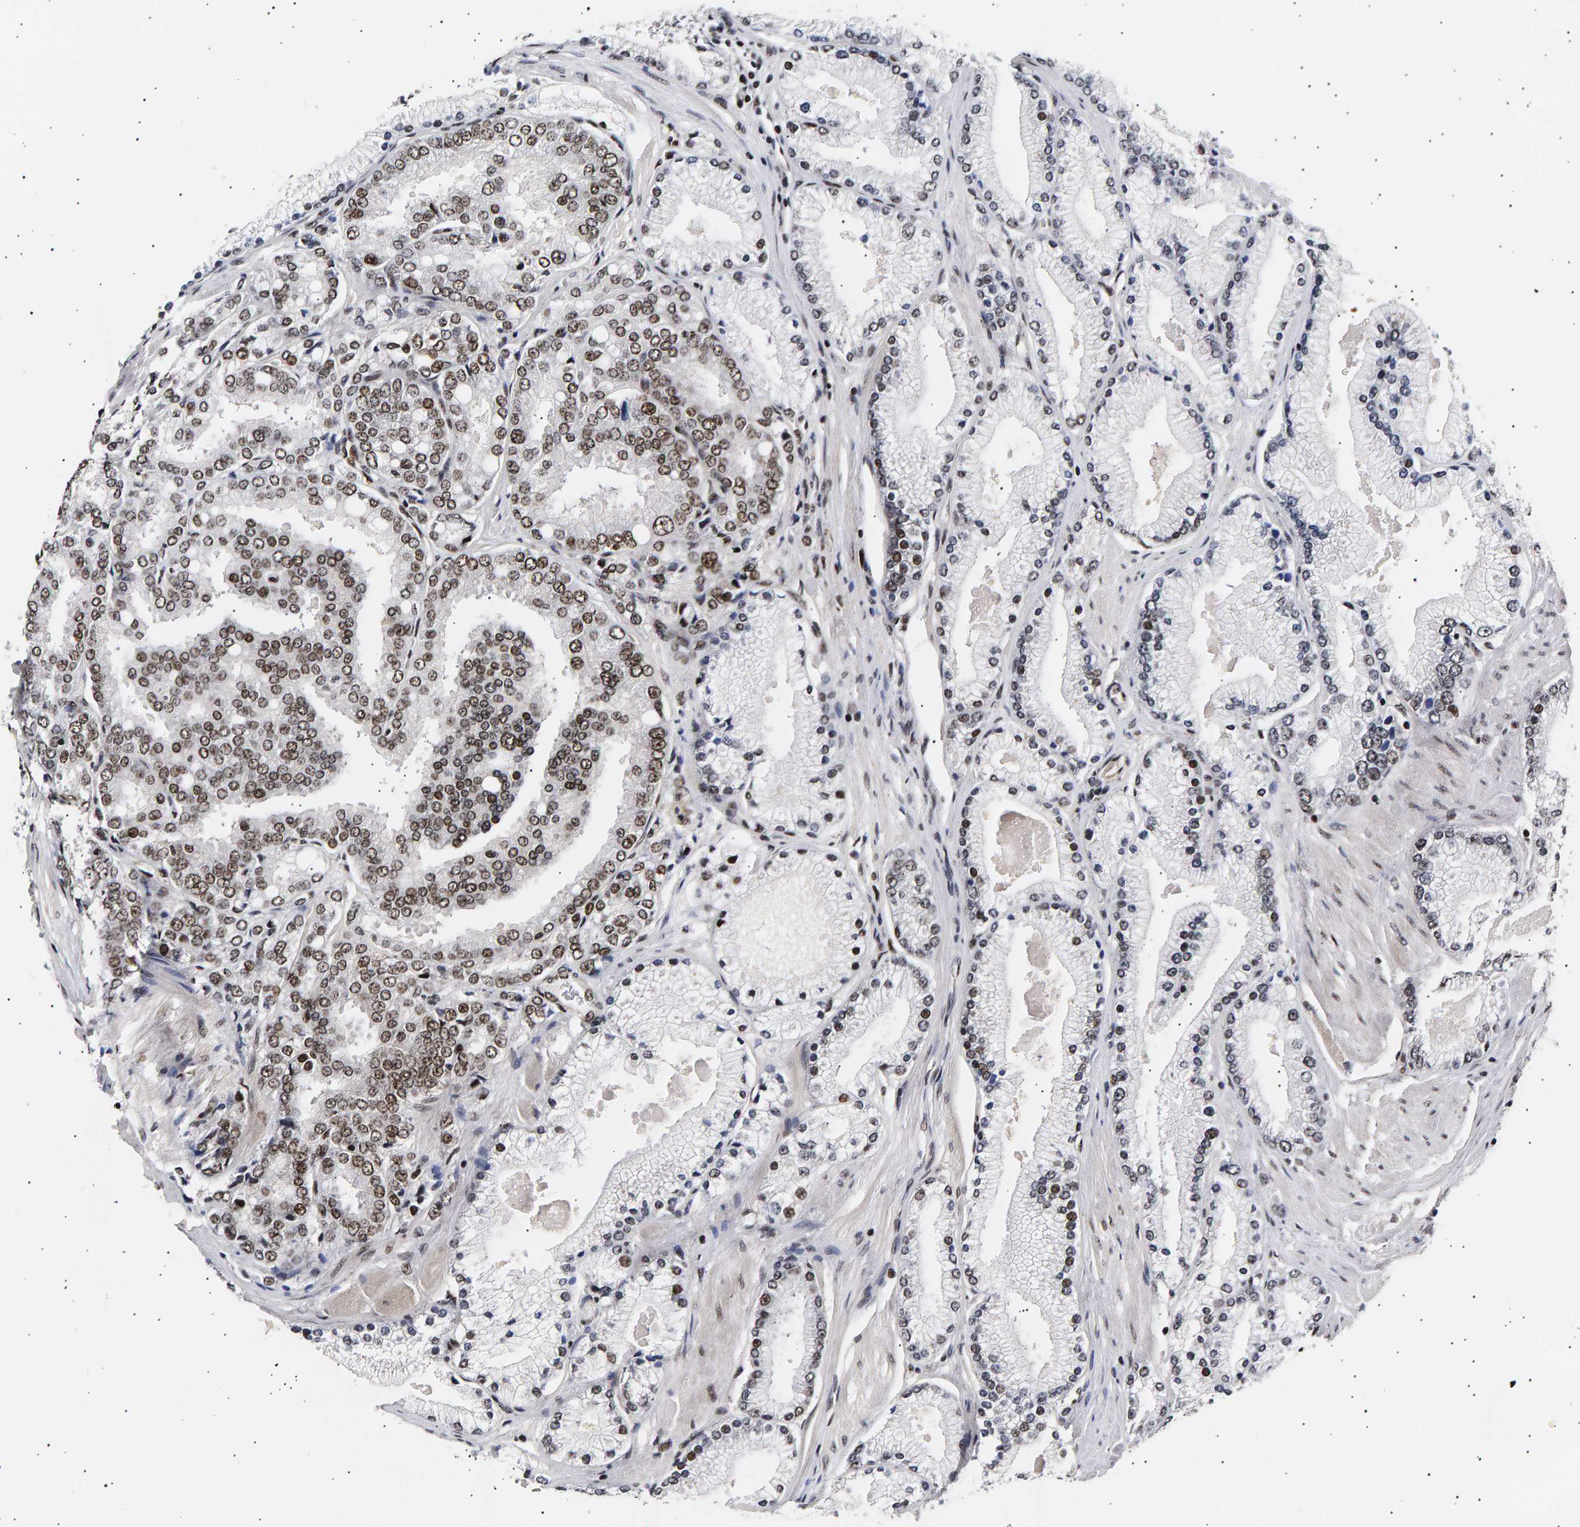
{"staining": {"intensity": "moderate", "quantity": "<25%", "location": "nuclear"}, "tissue": "prostate cancer", "cell_type": "Tumor cells", "image_type": "cancer", "snomed": [{"axis": "morphology", "description": "Adenocarcinoma, High grade"}, {"axis": "topography", "description": "Prostate"}], "caption": "Protein analysis of prostate cancer (high-grade adenocarcinoma) tissue reveals moderate nuclear expression in about <25% of tumor cells.", "gene": "ANKRD40", "patient": {"sex": "male", "age": 50}}